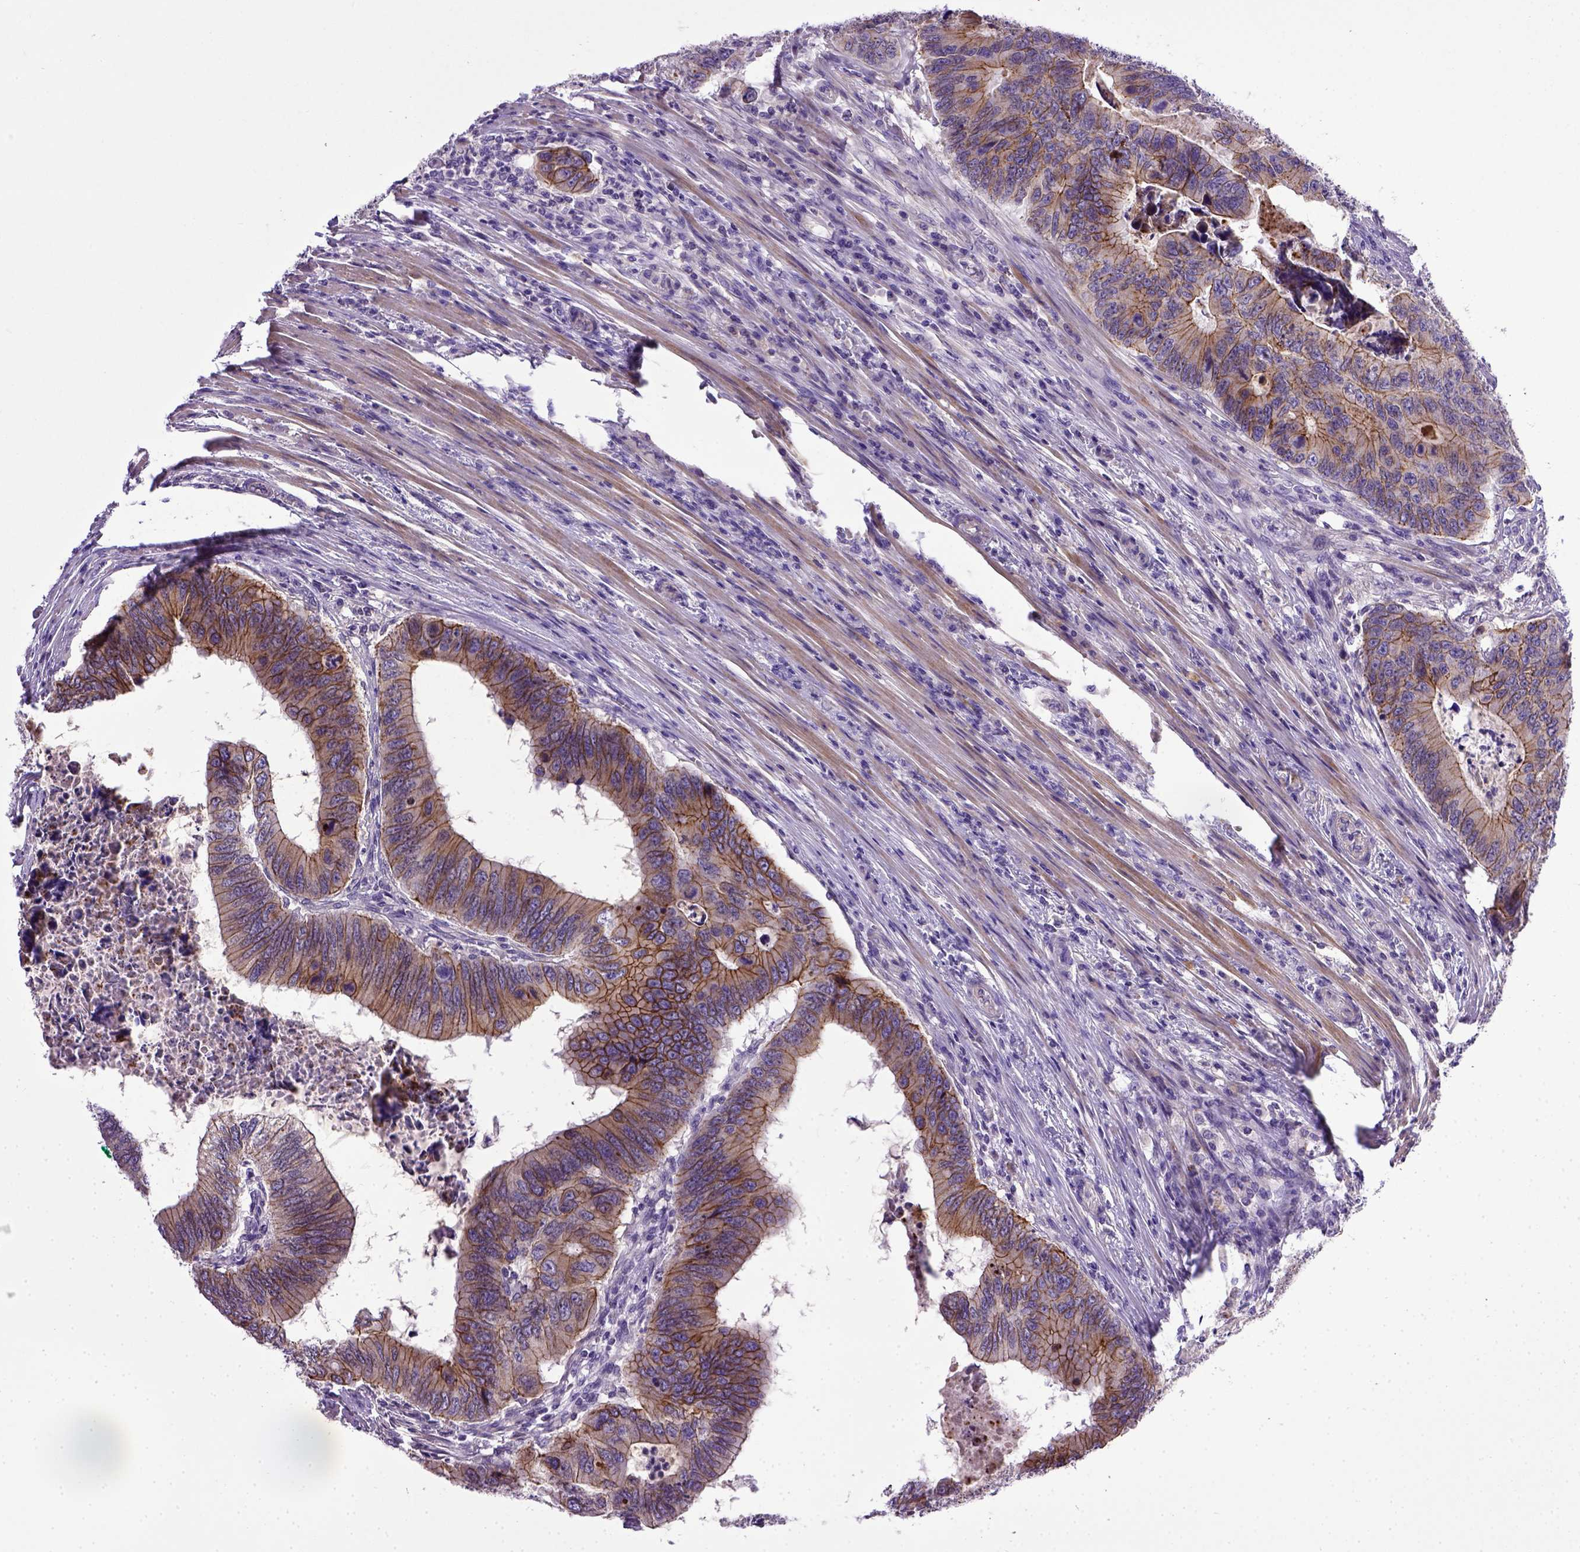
{"staining": {"intensity": "moderate", "quantity": ">75%", "location": "cytoplasmic/membranous"}, "tissue": "colorectal cancer", "cell_type": "Tumor cells", "image_type": "cancer", "snomed": [{"axis": "morphology", "description": "Adenocarcinoma, NOS"}, {"axis": "topography", "description": "Colon"}], "caption": "IHC staining of colorectal adenocarcinoma, which demonstrates medium levels of moderate cytoplasmic/membranous expression in approximately >75% of tumor cells indicating moderate cytoplasmic/membranous protein expression. The staining was performed using DAB (3,3'-diaminobenzidine) (brown) for protein detection and nuclei were counterstained in hematoxylin (blue).", "gene": "CDH1", "patient": {"sex": "male", "age": 53}}